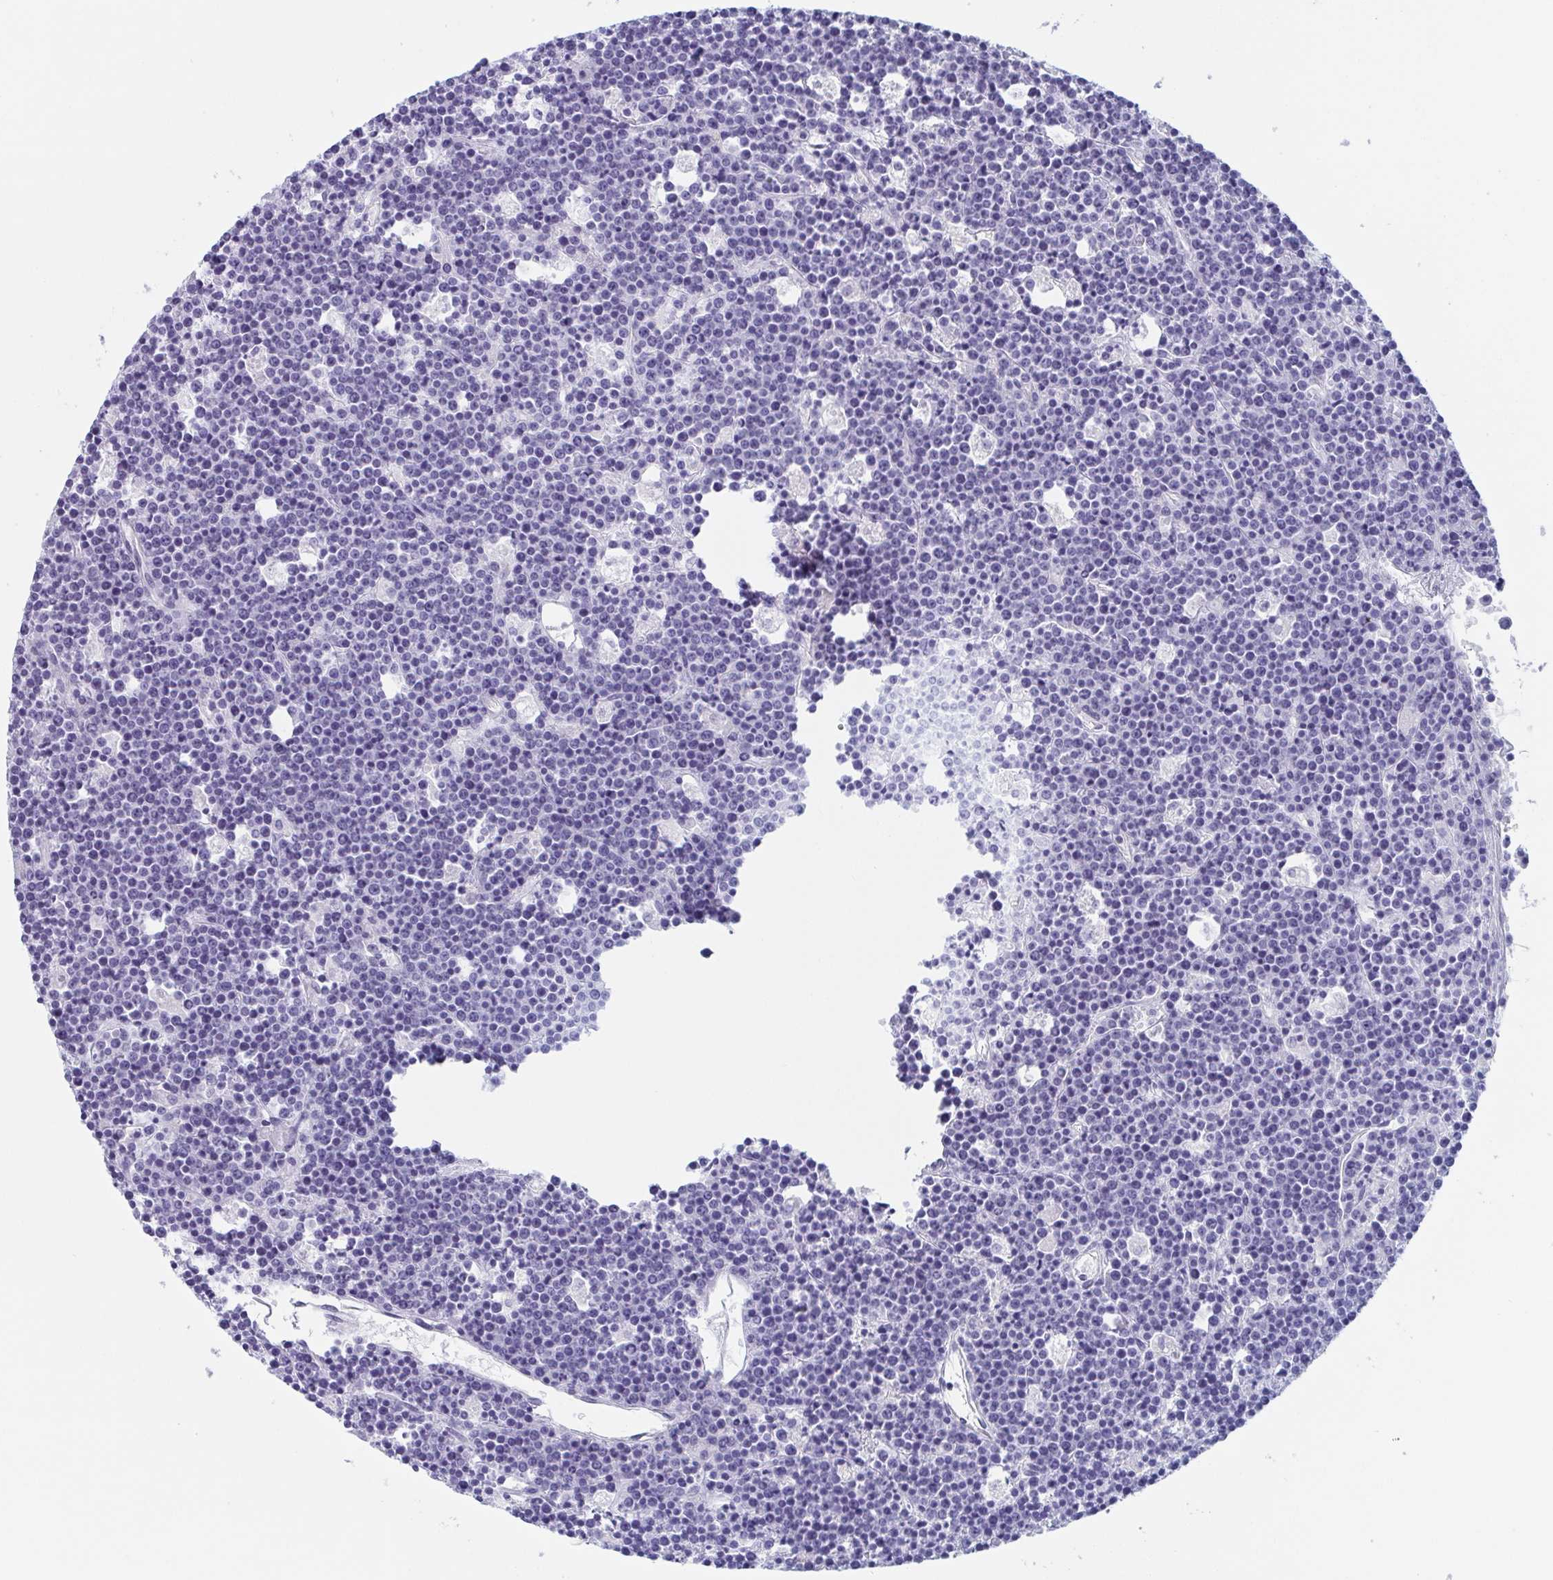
{"staining": {"intensity": "negative", "quantity": "none", "location": "none"}, "tissue": "lymphoma", "cell_type": "Tumor cells", "image_type": "cancer", "snomed": [{"axis": "morphology", "description": "Malignant lymphoma, non-Hodgkin's type, High grade"}, {"axis": "topography", "description": "Ovary"}], "caption": "Human lymphoma stained for a protein using immunohistochemistry reveals no staining in tumor cells.", "gene": "TAGLN3", "patient": {"sex": "female", "age": 56}}